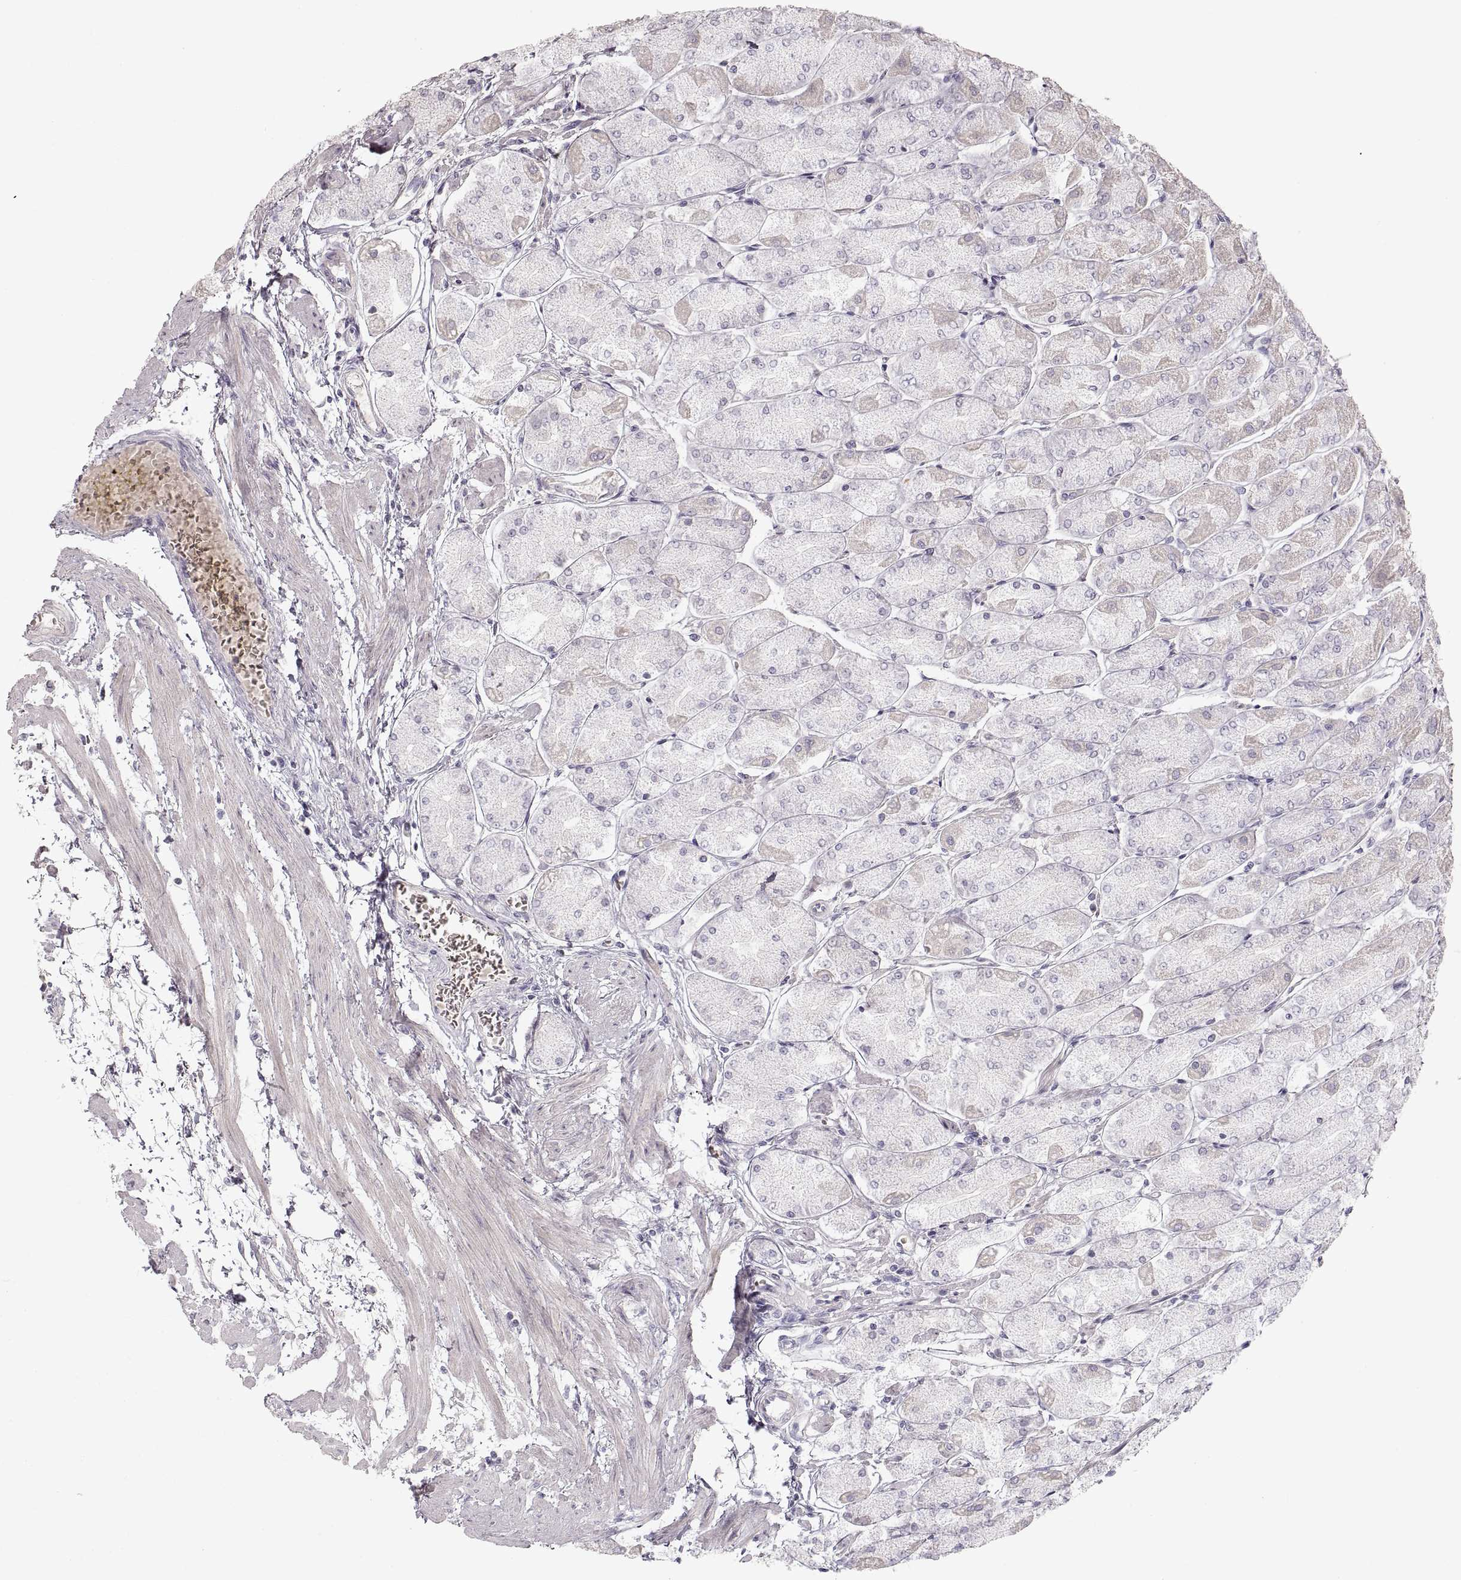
{"staining": {"intensity": "weak", "quantity": "<25%", "location": "cytoplasmic/membranous"}, "tissue": "stomach", "cell_type": "Glandular cells", "image_type": "normal", "snomed": [{"axis": "morphology", "description": "Normal tissue, NOS"}, {"axis": "topography", "description": "Stomach, upper"}], "caption": "High magnification brightfield microscopy of benign stomach stained with DAB (brown) and counterstained with hematoxylin (blue): glandular cells show no significant expression.", "gene": "PCSK2", "patient": {"sex": "male", "age": 60}}